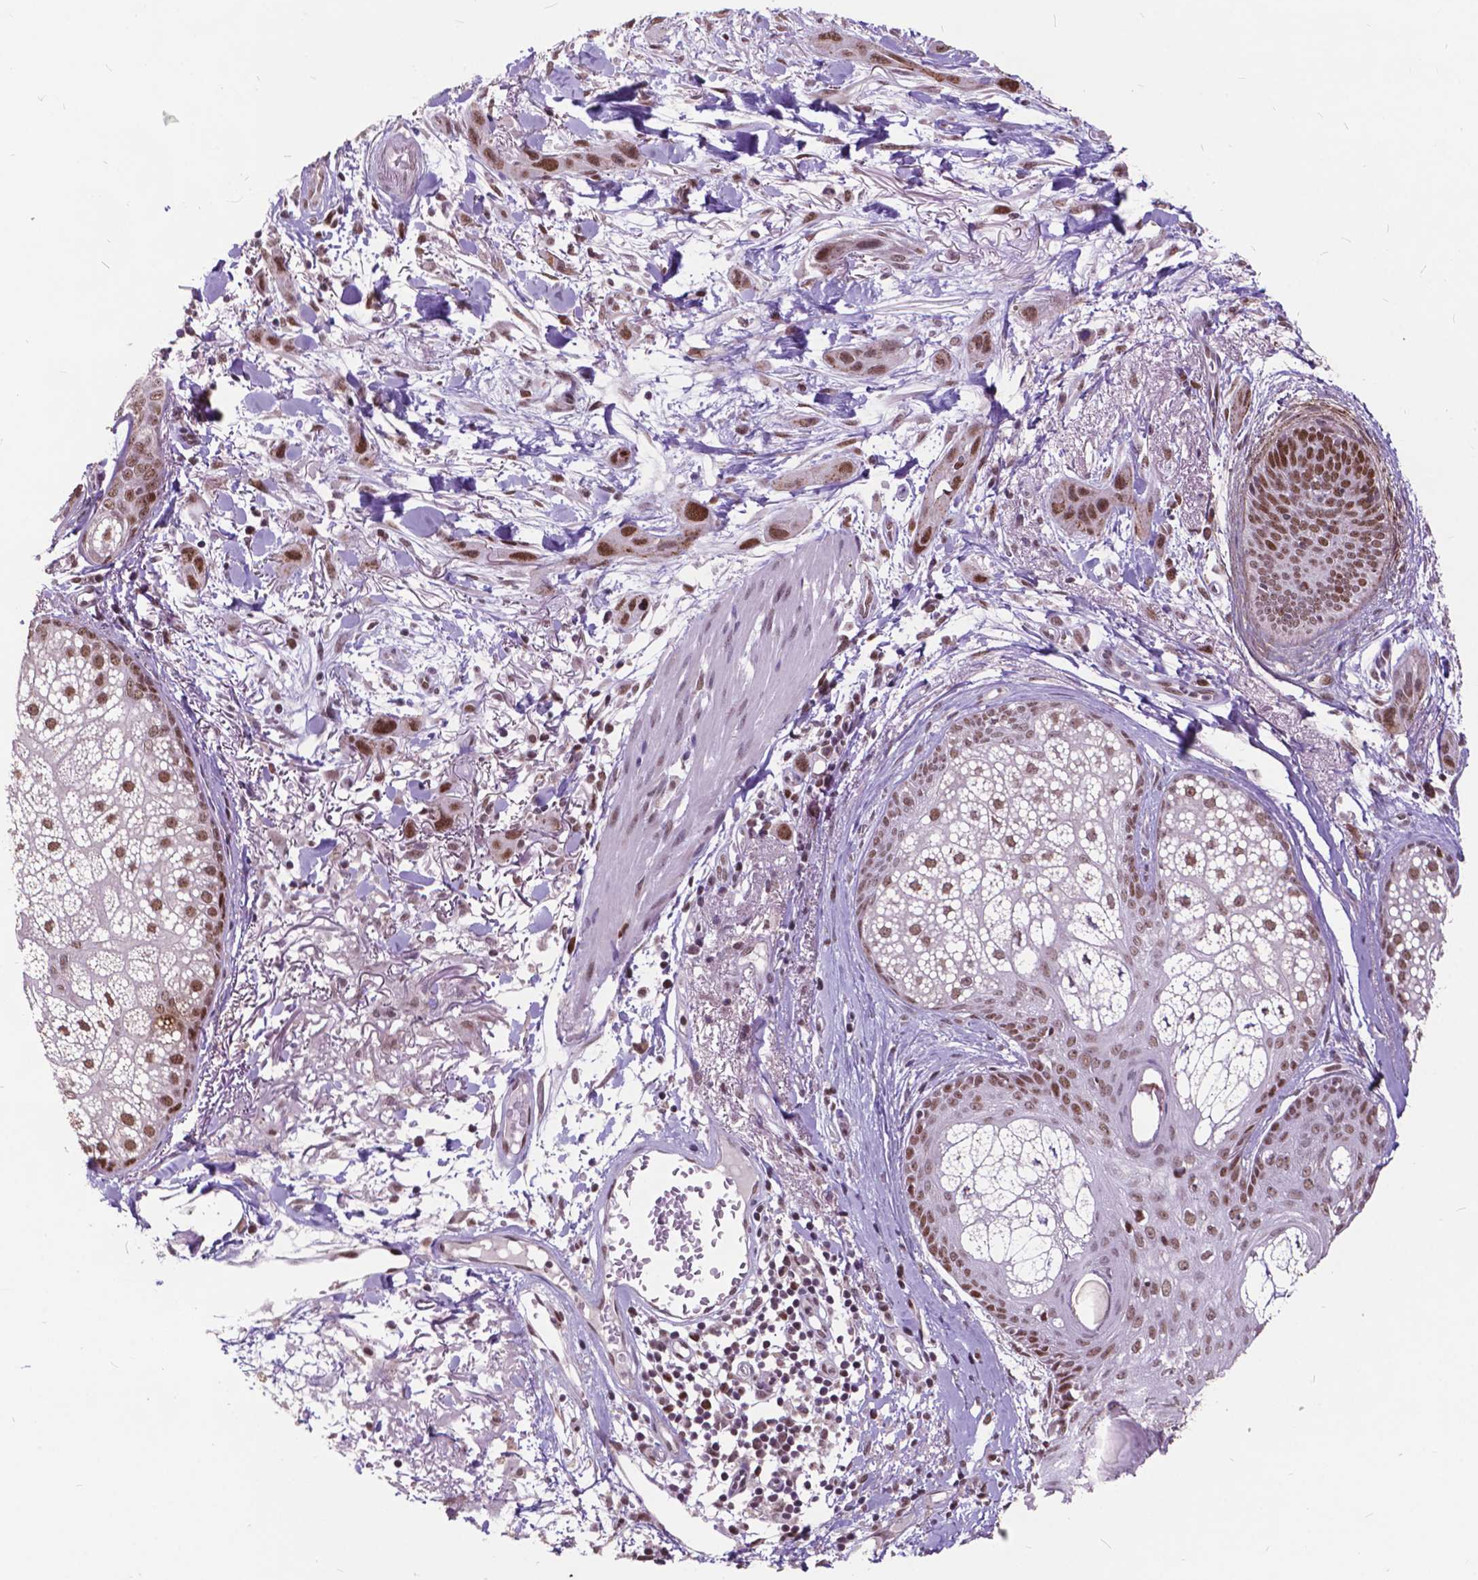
{"staining": {"intensity": "moderate", "quantity": ">75%", "location": "nuclear"}, "tissue": "skin cancer", "cell_type": "Tumor cells", "image_type": "cancer", "snomed": [{"axis": "morphology", "description": "Squamous cell carcinoma, NOS"}, {"axis": "topography", "description": "Skin"}], "caption": "IHC histopathology image of neoplastic tissue: squamous cell carcinoma (skin) stained using IHC exhibits medium levels of moderate protein expression localized specifically in the nuclear of tumor cells, appearing as a nuclear brown color.", "gene": "MSH2", "patient": {"sex": "male", "age": 79}}